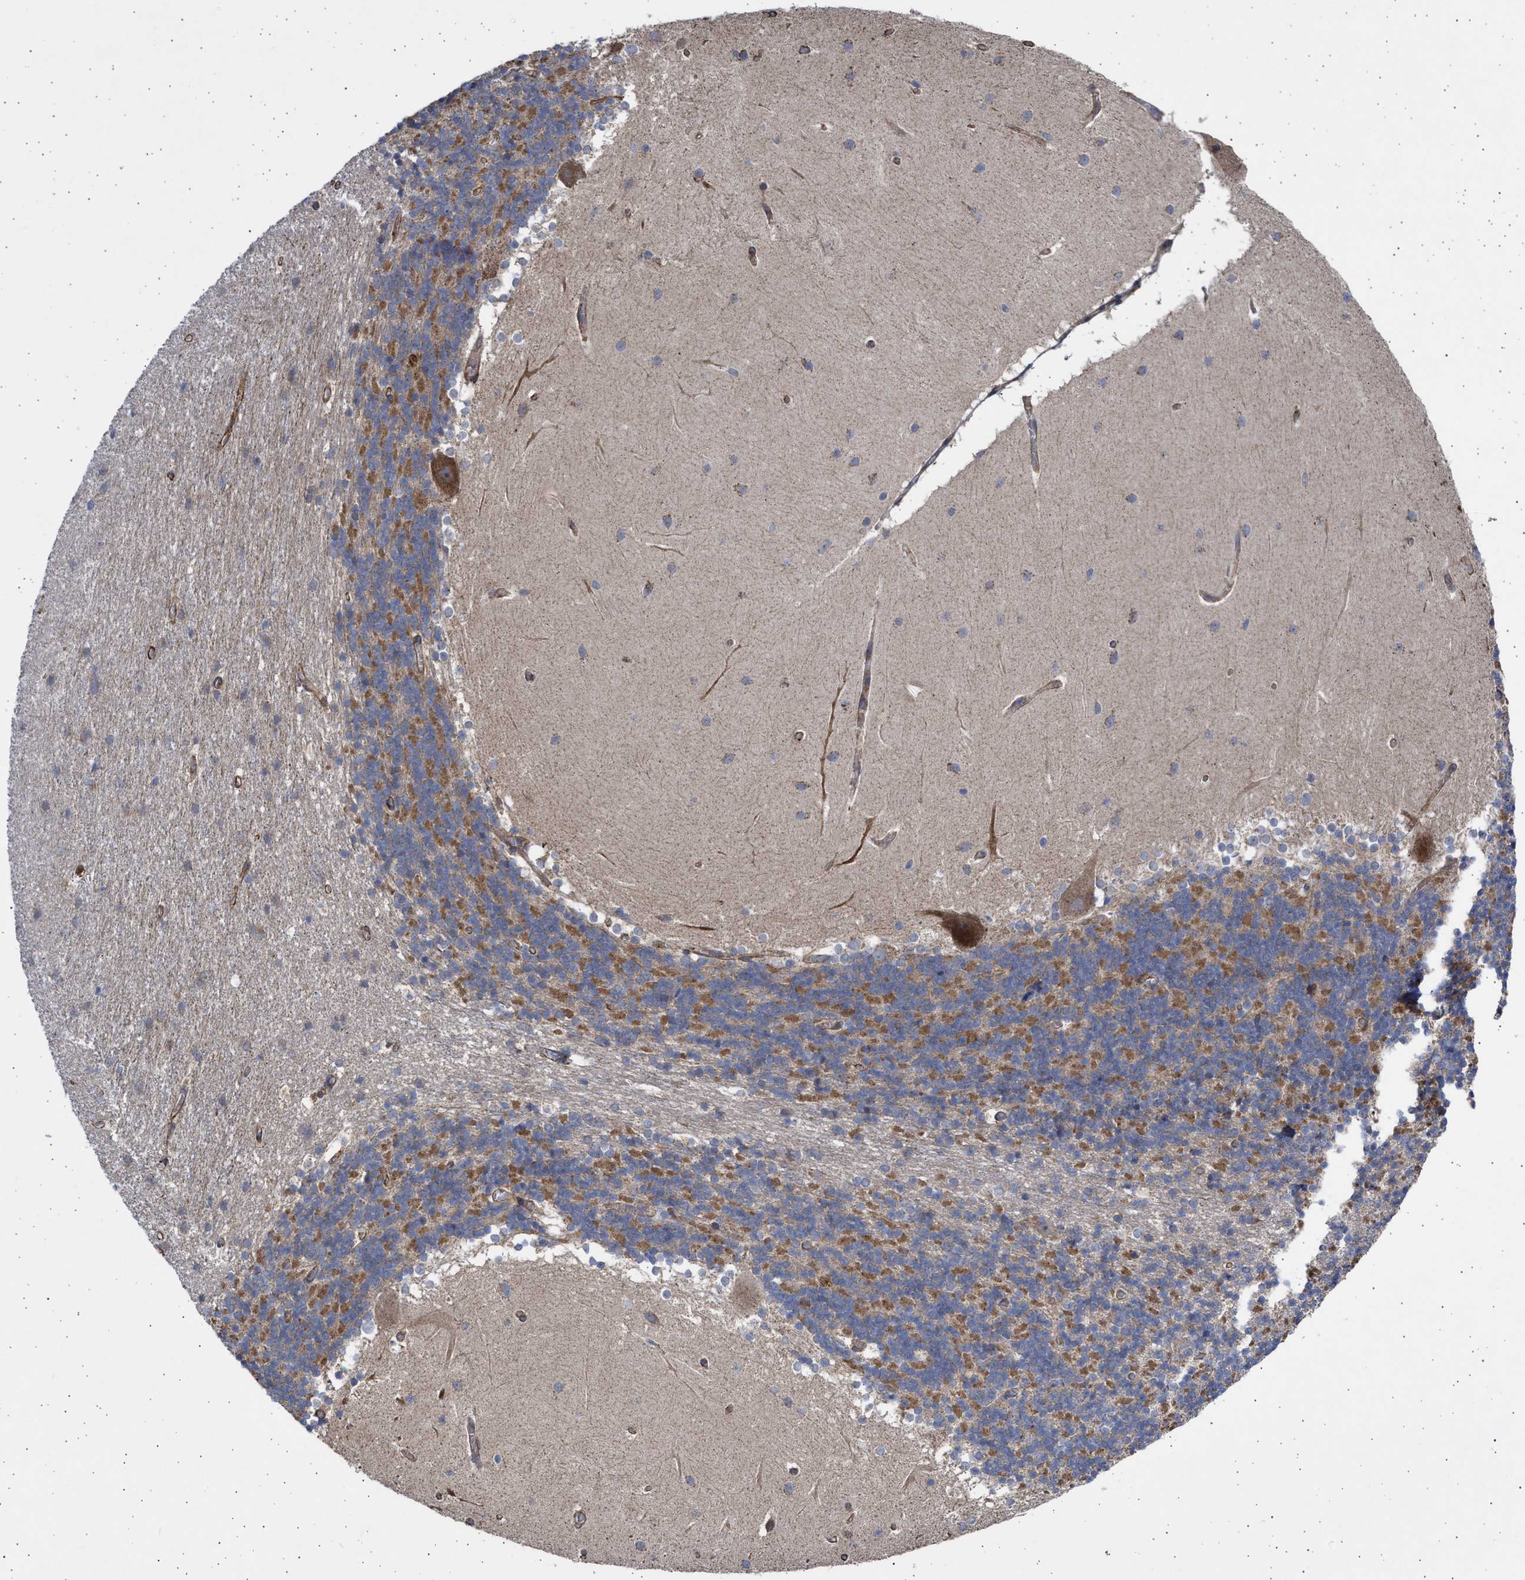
{"staining": {"intensity": "strong", "quantity": "25%-75%", "location": "cytoplasmic/membranous"}, "tissue": "cerebellum", "cell_type": "Cells in granular layer", "image_type": "normal", "snomed": [{"axis": "morphology", "description": "Normal tissue, NOS"}, {"axis": "topography", "description": "Cerebellum"}], "caption": "Protein staining demonstrates strong cytoplasmic/membranous positivity in approximately 25%-75% of cells in granular layer in normal cerebellum. The protein of interest is shown in brown color, while the nuclei are stained blue.", "gene": "TTC19", "patient": {"sex": "female", "age": 19}}